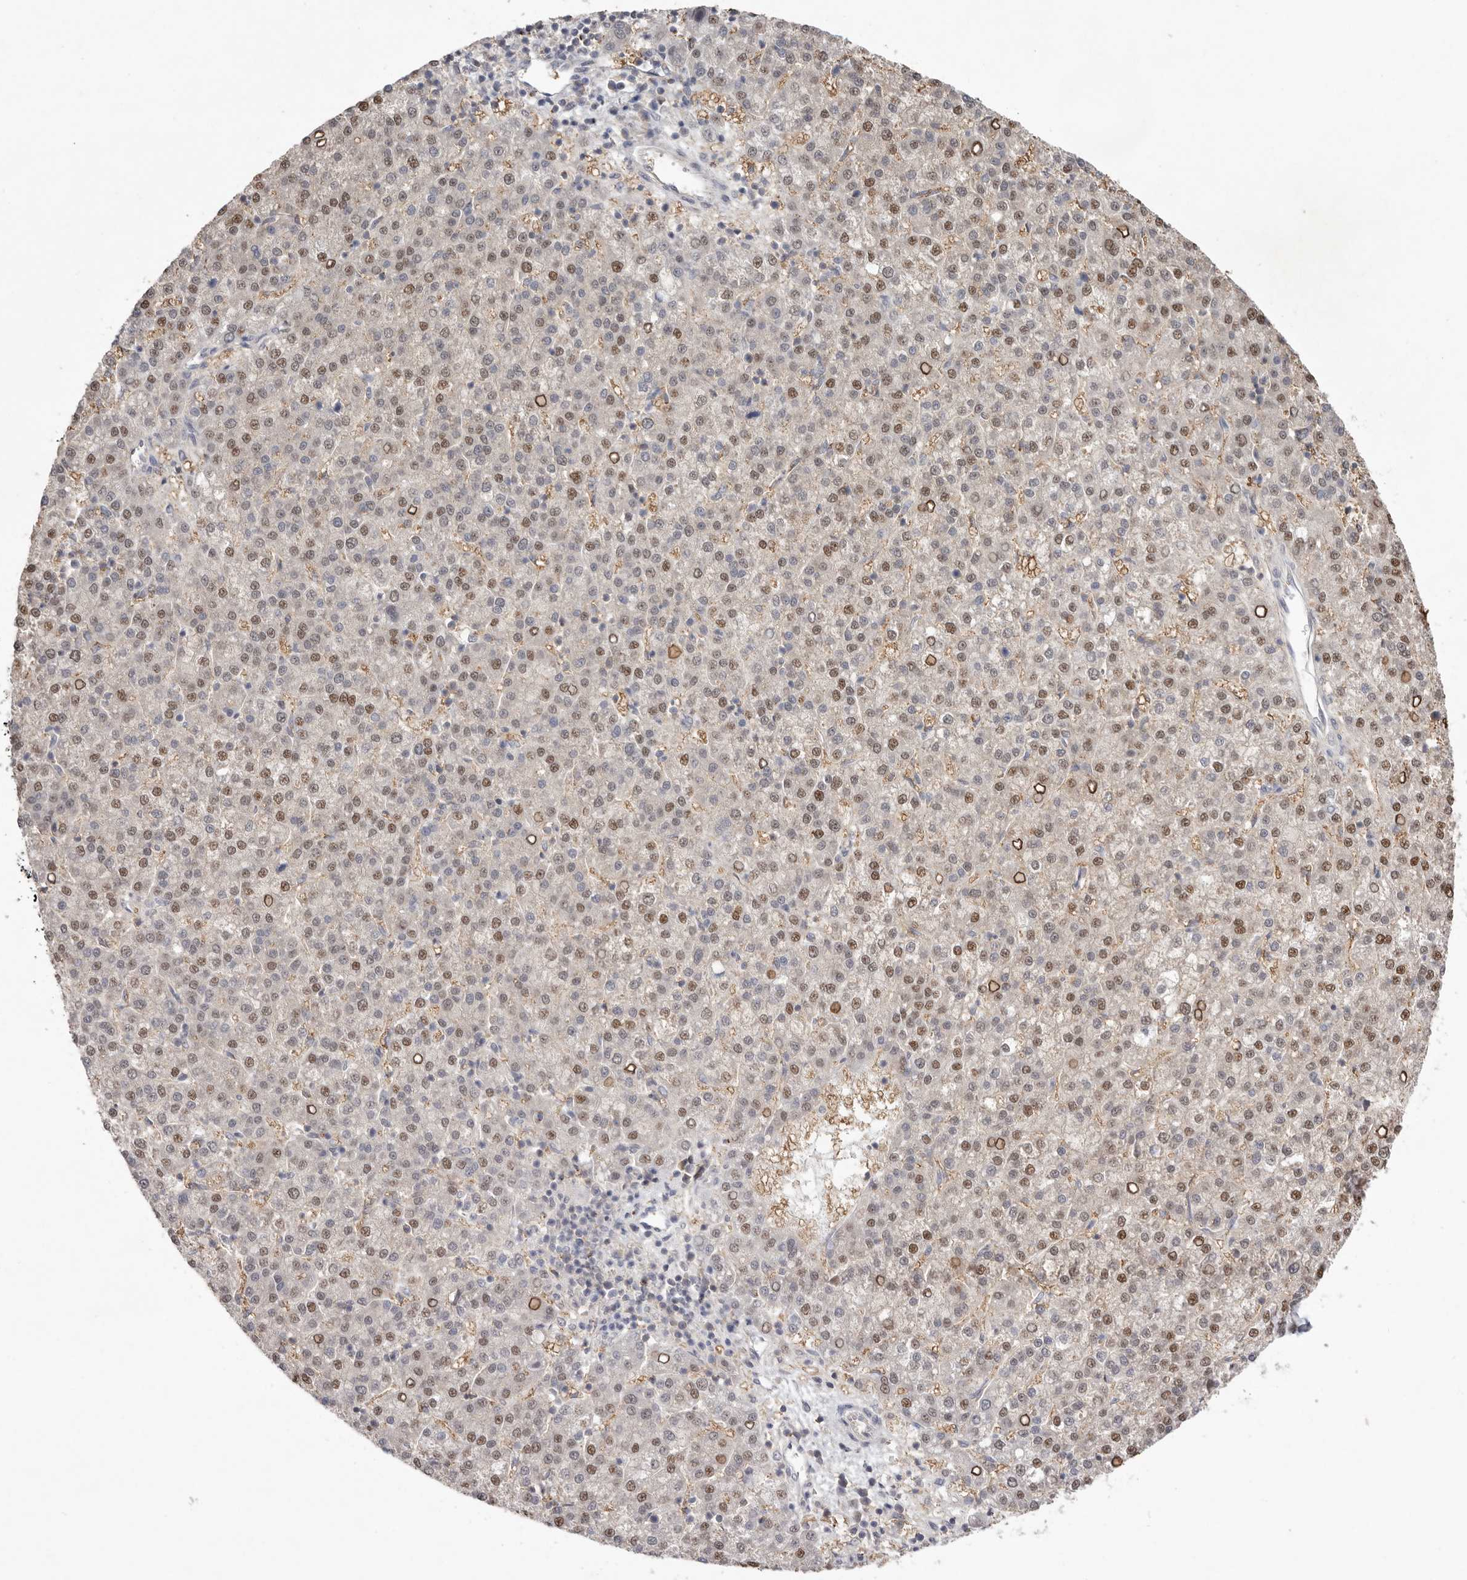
{"staining": {"intensity": "moderate", "quantity": "25%-75%", "location": "nuclear"}, "tissue": "liver cancer", "cell_type": "Tumor cells", "image_type": "cancer", "snomed": [{"axis": "morphology", "description": "Carcinoma, Hepatocellular, NOS"}, {"axis": "topography", "description": "Liver"}], "caption": "The photomicrograph displays staining of liver hepatocellular carcinoma, revealing moderate nuclear protein positivity (brown color) within tumor cells.", "gene": "TADA1", "patient": {"sex": "female", "age": 58}}